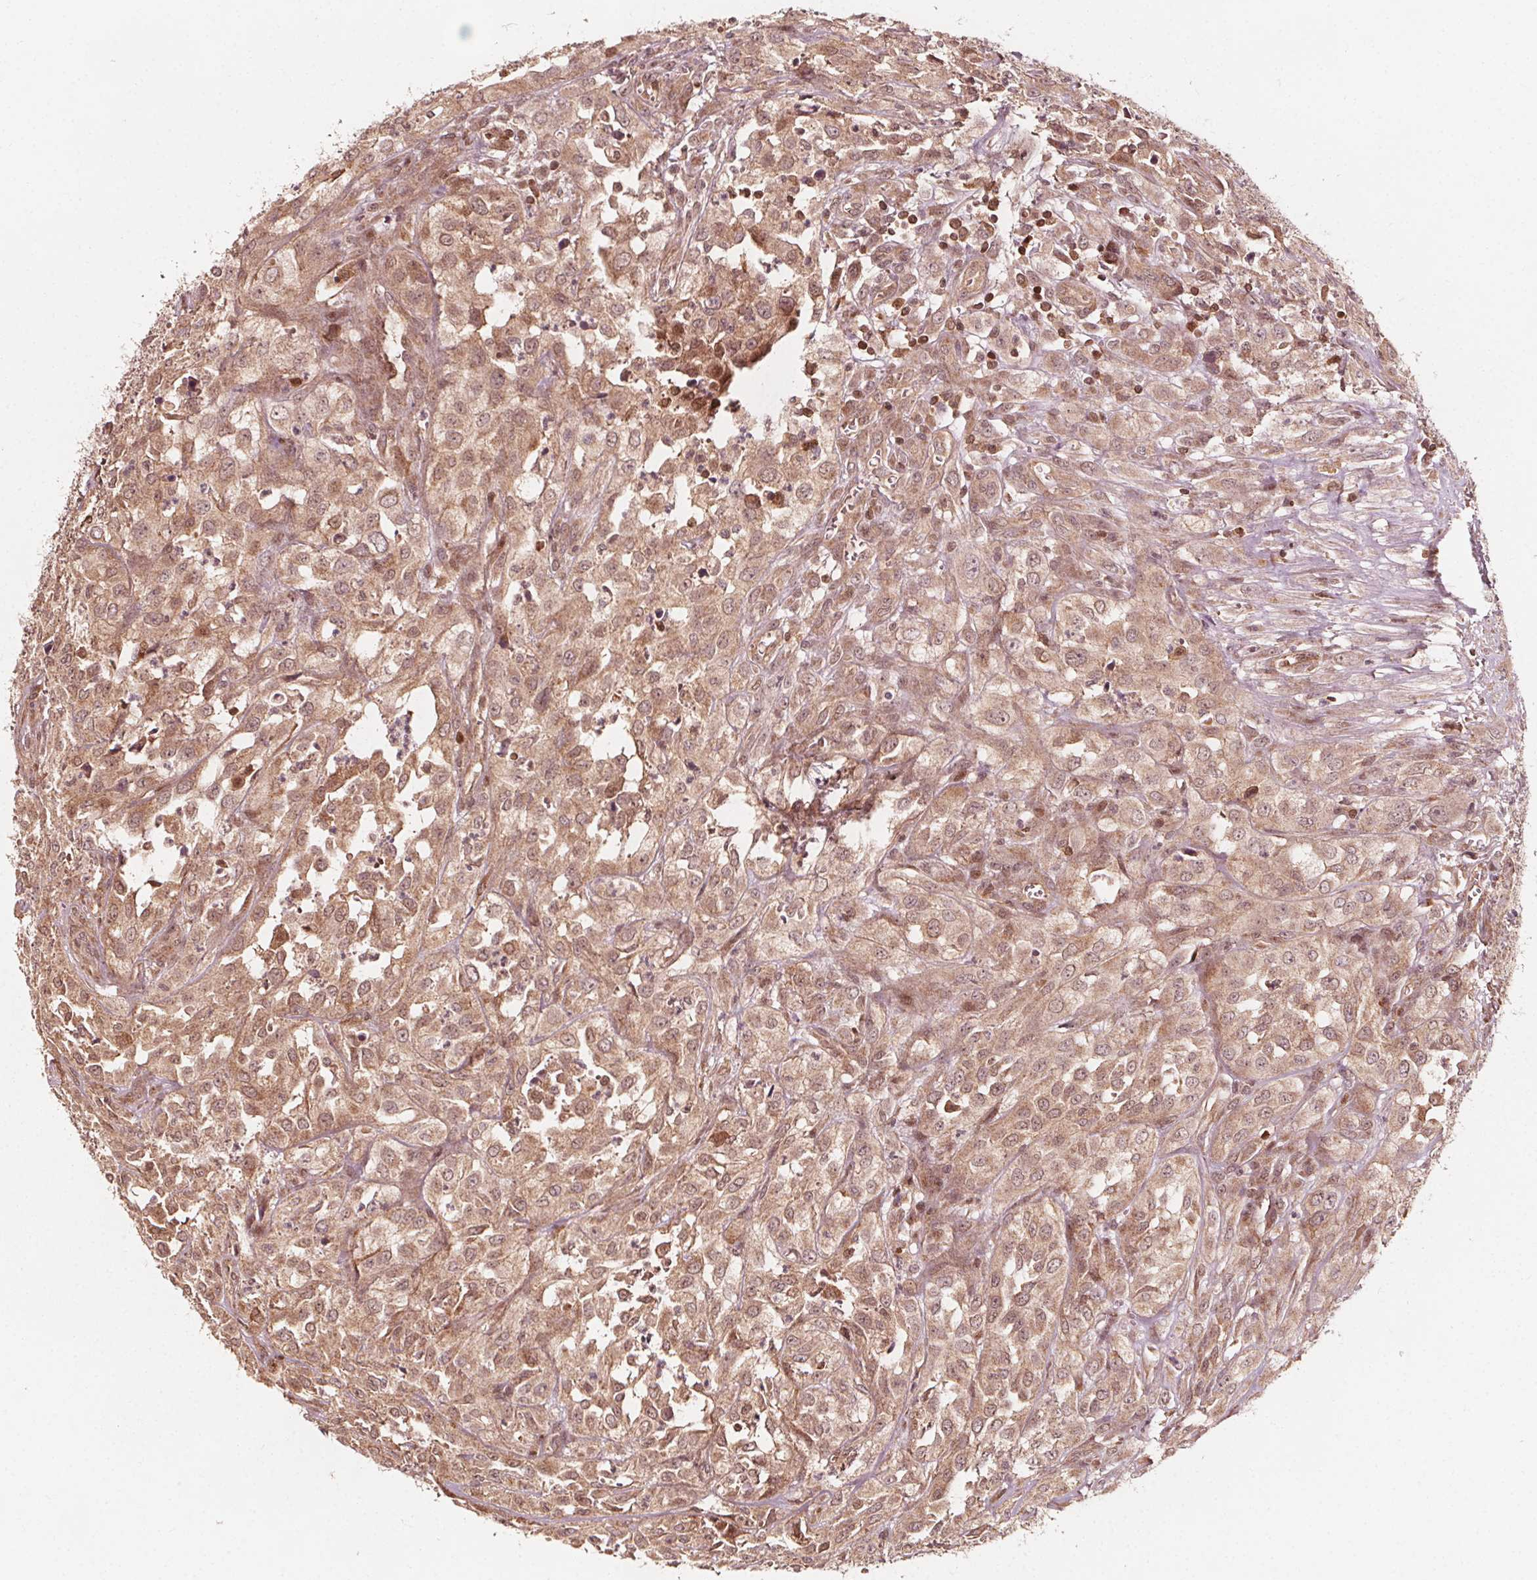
{"staining": {"intensity": "weak", "quantity": ">75%", "location": "cytoplasmic/membranous"}, "tissue": "urothelial cancer", "cell_type": "Tumor cells", "image_type": "cancer", "snomed": [{"axis": "morphology", "description": "Urothelial carcinoma, High grade"}, {"axis": "topography", "description": "Urinary bladder"}], "caption": "Immunohistochemistry (IHC) image of human urothelial carcinoma (high-grade) stained for a protein (brown), which shows low levels of weak cytoplasmic/membranous staining in about >75% of tumor cells.", "gene": "AIP", "patient": {"sex": "male", "age": 67}}